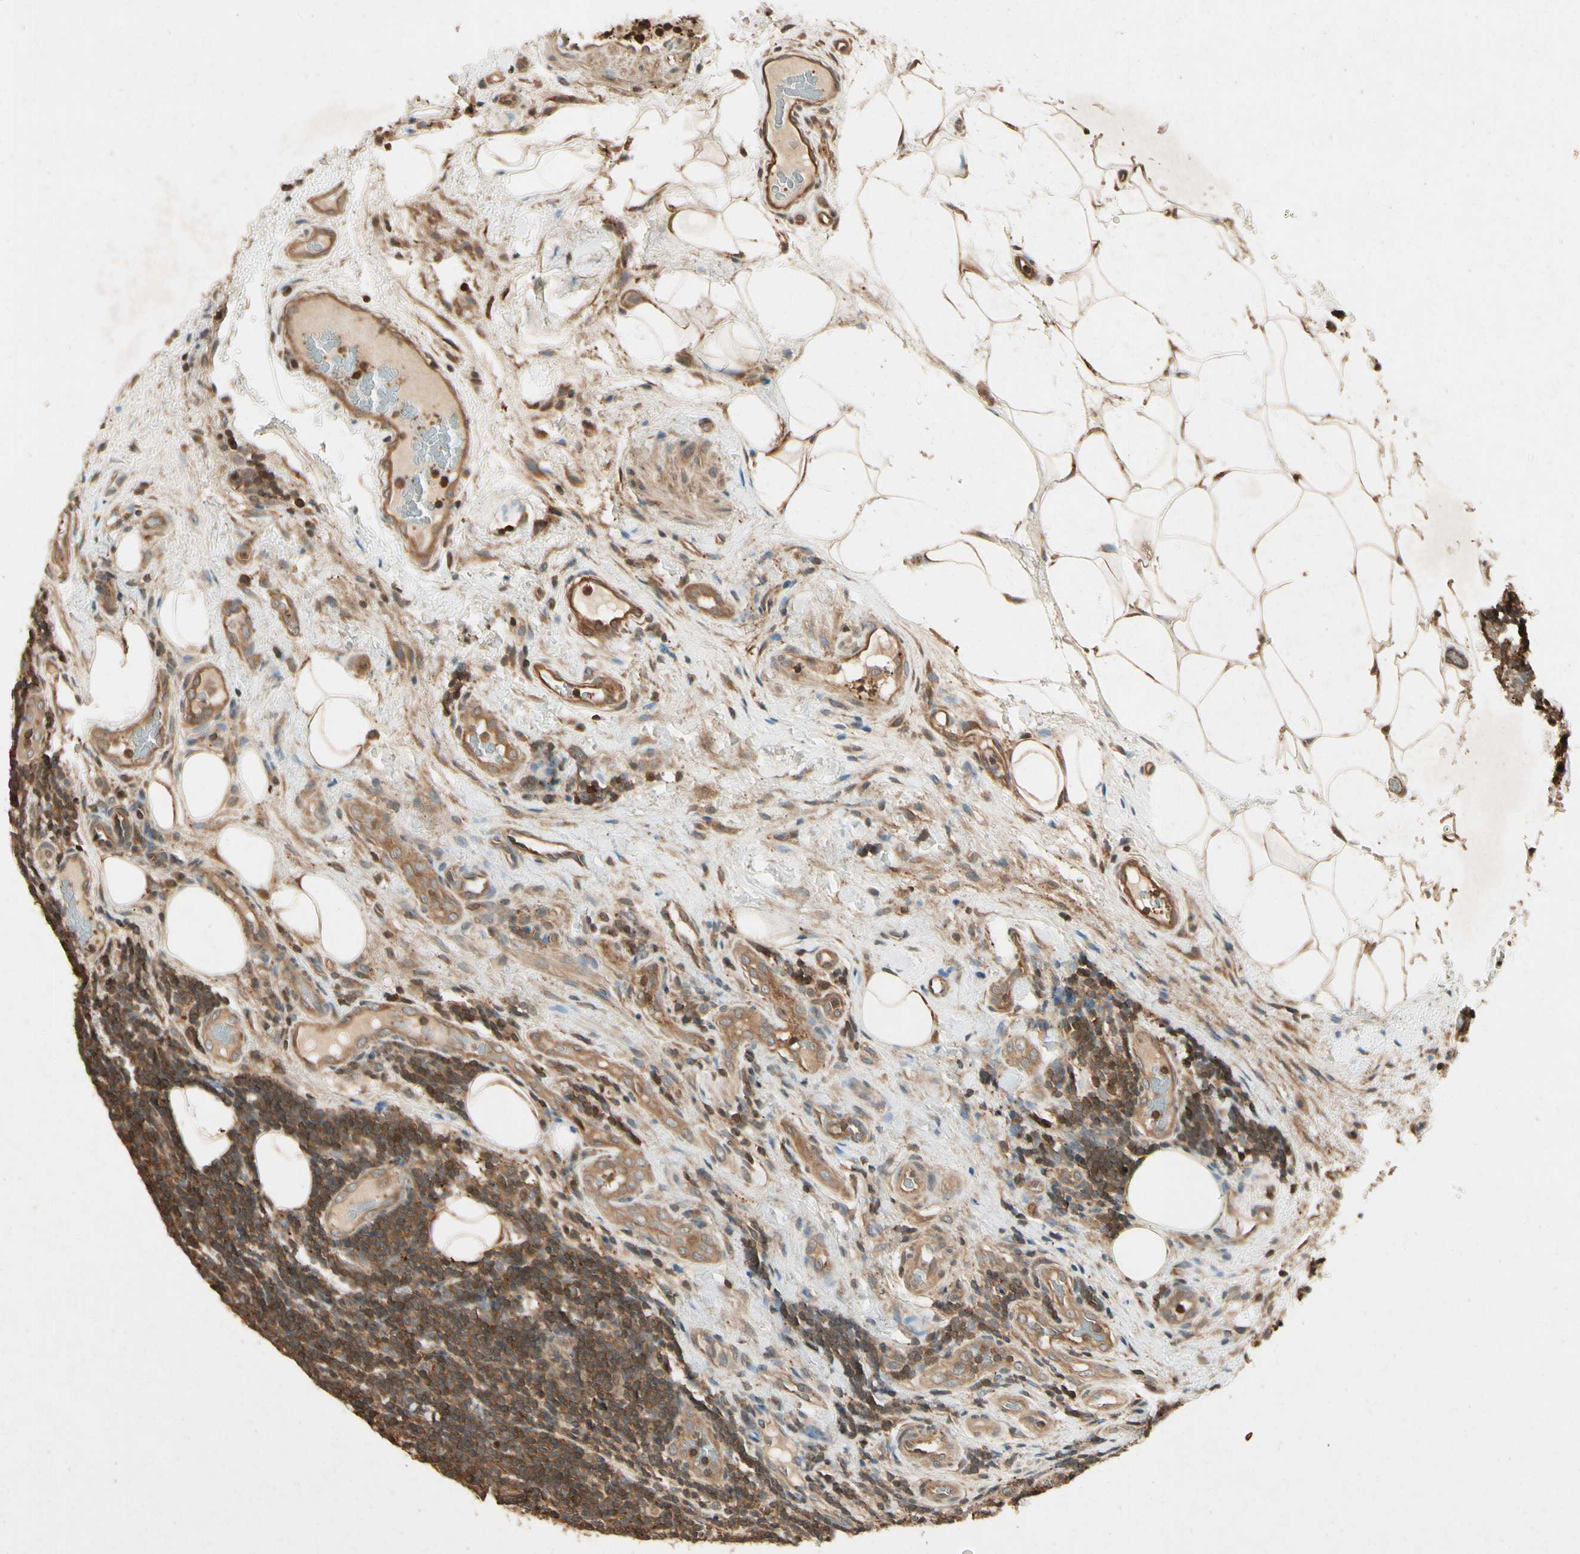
{"staining": {"intensity": "strong", "quantity": ">75%", "location": "cytoplasmic/membranous"}, "tissue": "lymphoma", "cell_type": "Tumor cells", "image_type": "cancer", "snomed": [{"axis": "morphology", "description": "Malignant lymphoma, non-Hodgkin's type, Low grade"}, {"axis": "topography", "description": "Lymph node"}], "caption": "Immunohistochemical staining of human low-grade malignant lymphoma, non-Hodgkin's type displays high levels of strong cytoplasmic/membranous positivity in about >75% of tumor cells.", "gene": "YWHAQ", "patient": {"sex": "male", "age": 83}}